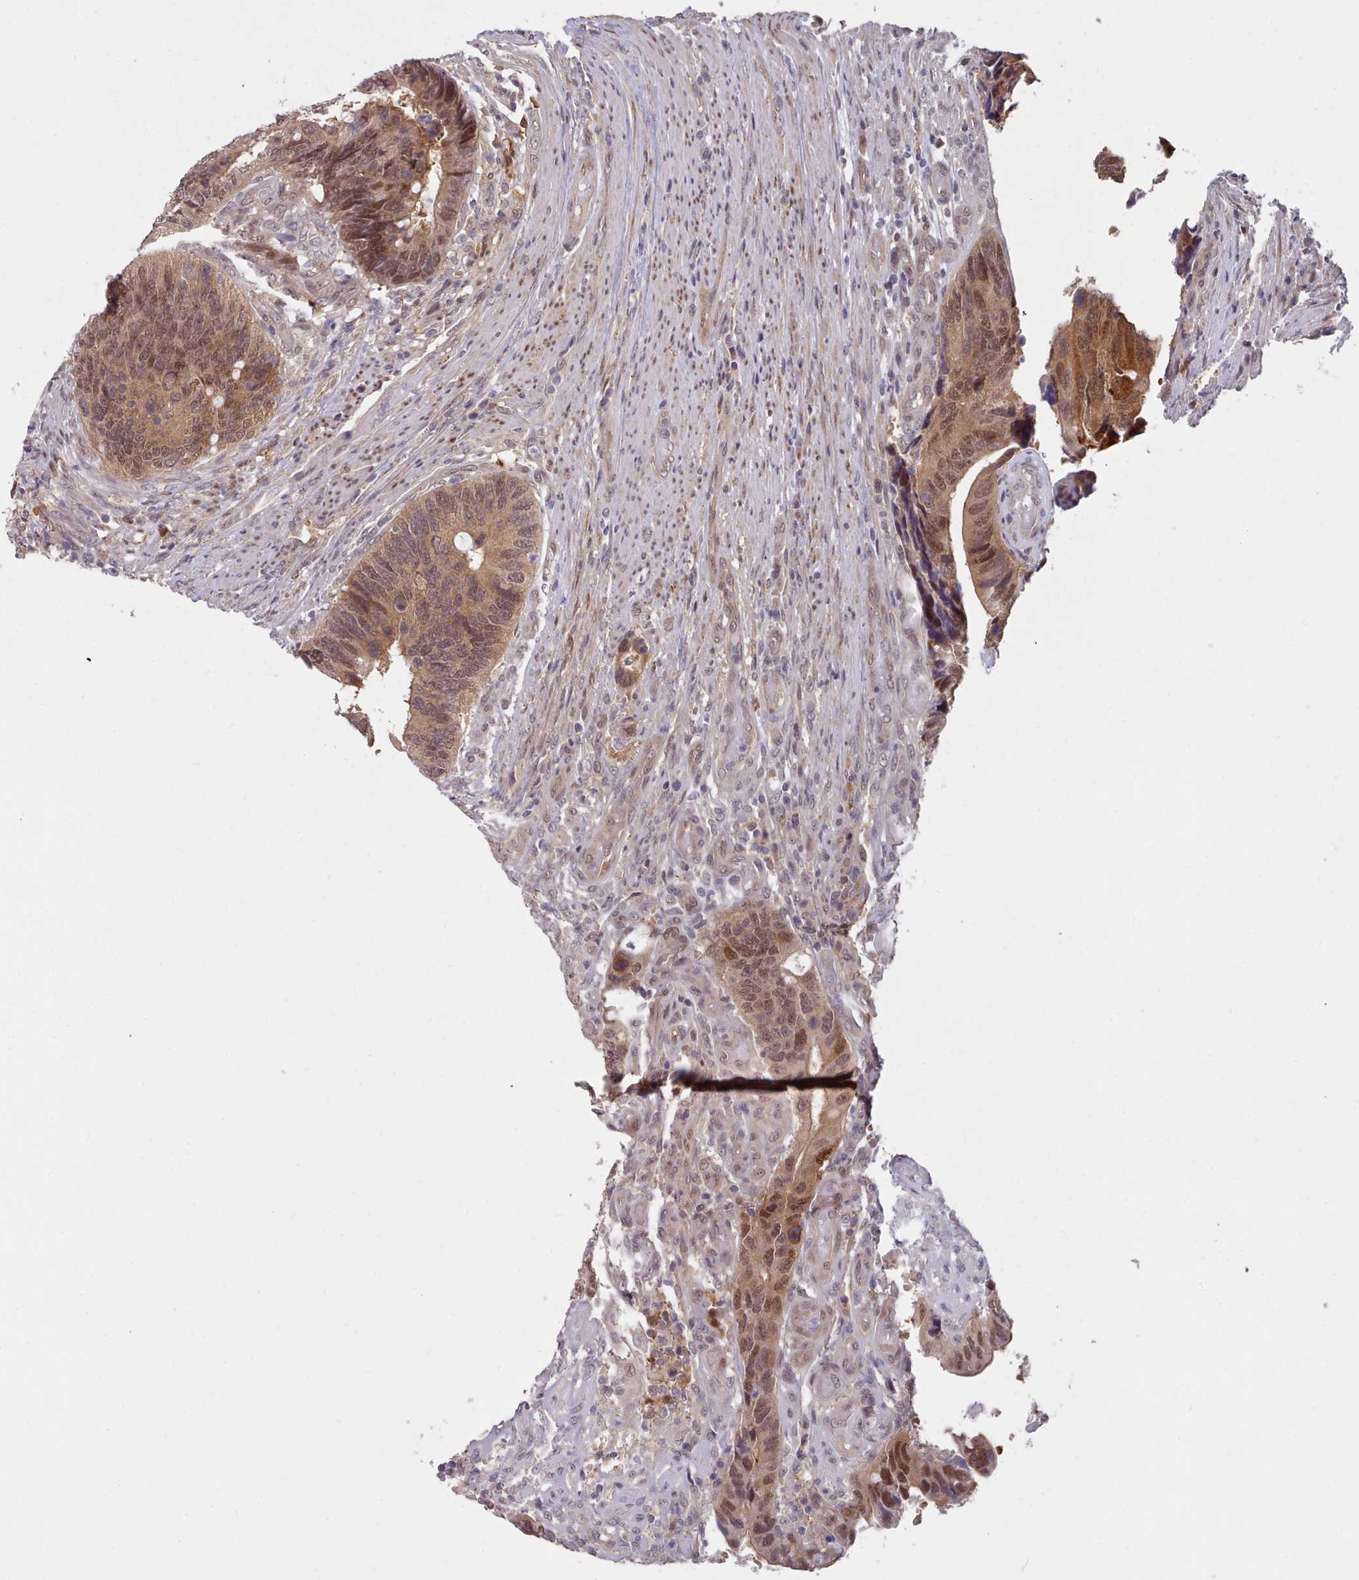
{"staining": {"intensity": "moderate", "quantity": ">75%", "location": "cytoplasmic/membranous,nuclear"}, "tissue": "colorectal cancer", "cell_type": "Tumor cells", "image_type": "cancer", "snomed": [{"axis": "morphology", "description": "Adenocarcinoma, NOS"}, {"axis": "topography", "description": "Colon"}], "caption": "The histopathology image shows a brown stain indicating the presence of a protein in the cytoplasmic/membranous and nuclear of tumor cells in adenocarcinoma (colorectal).", "gene": "CES3", "patient": {"sex": "male", "age": 87}}